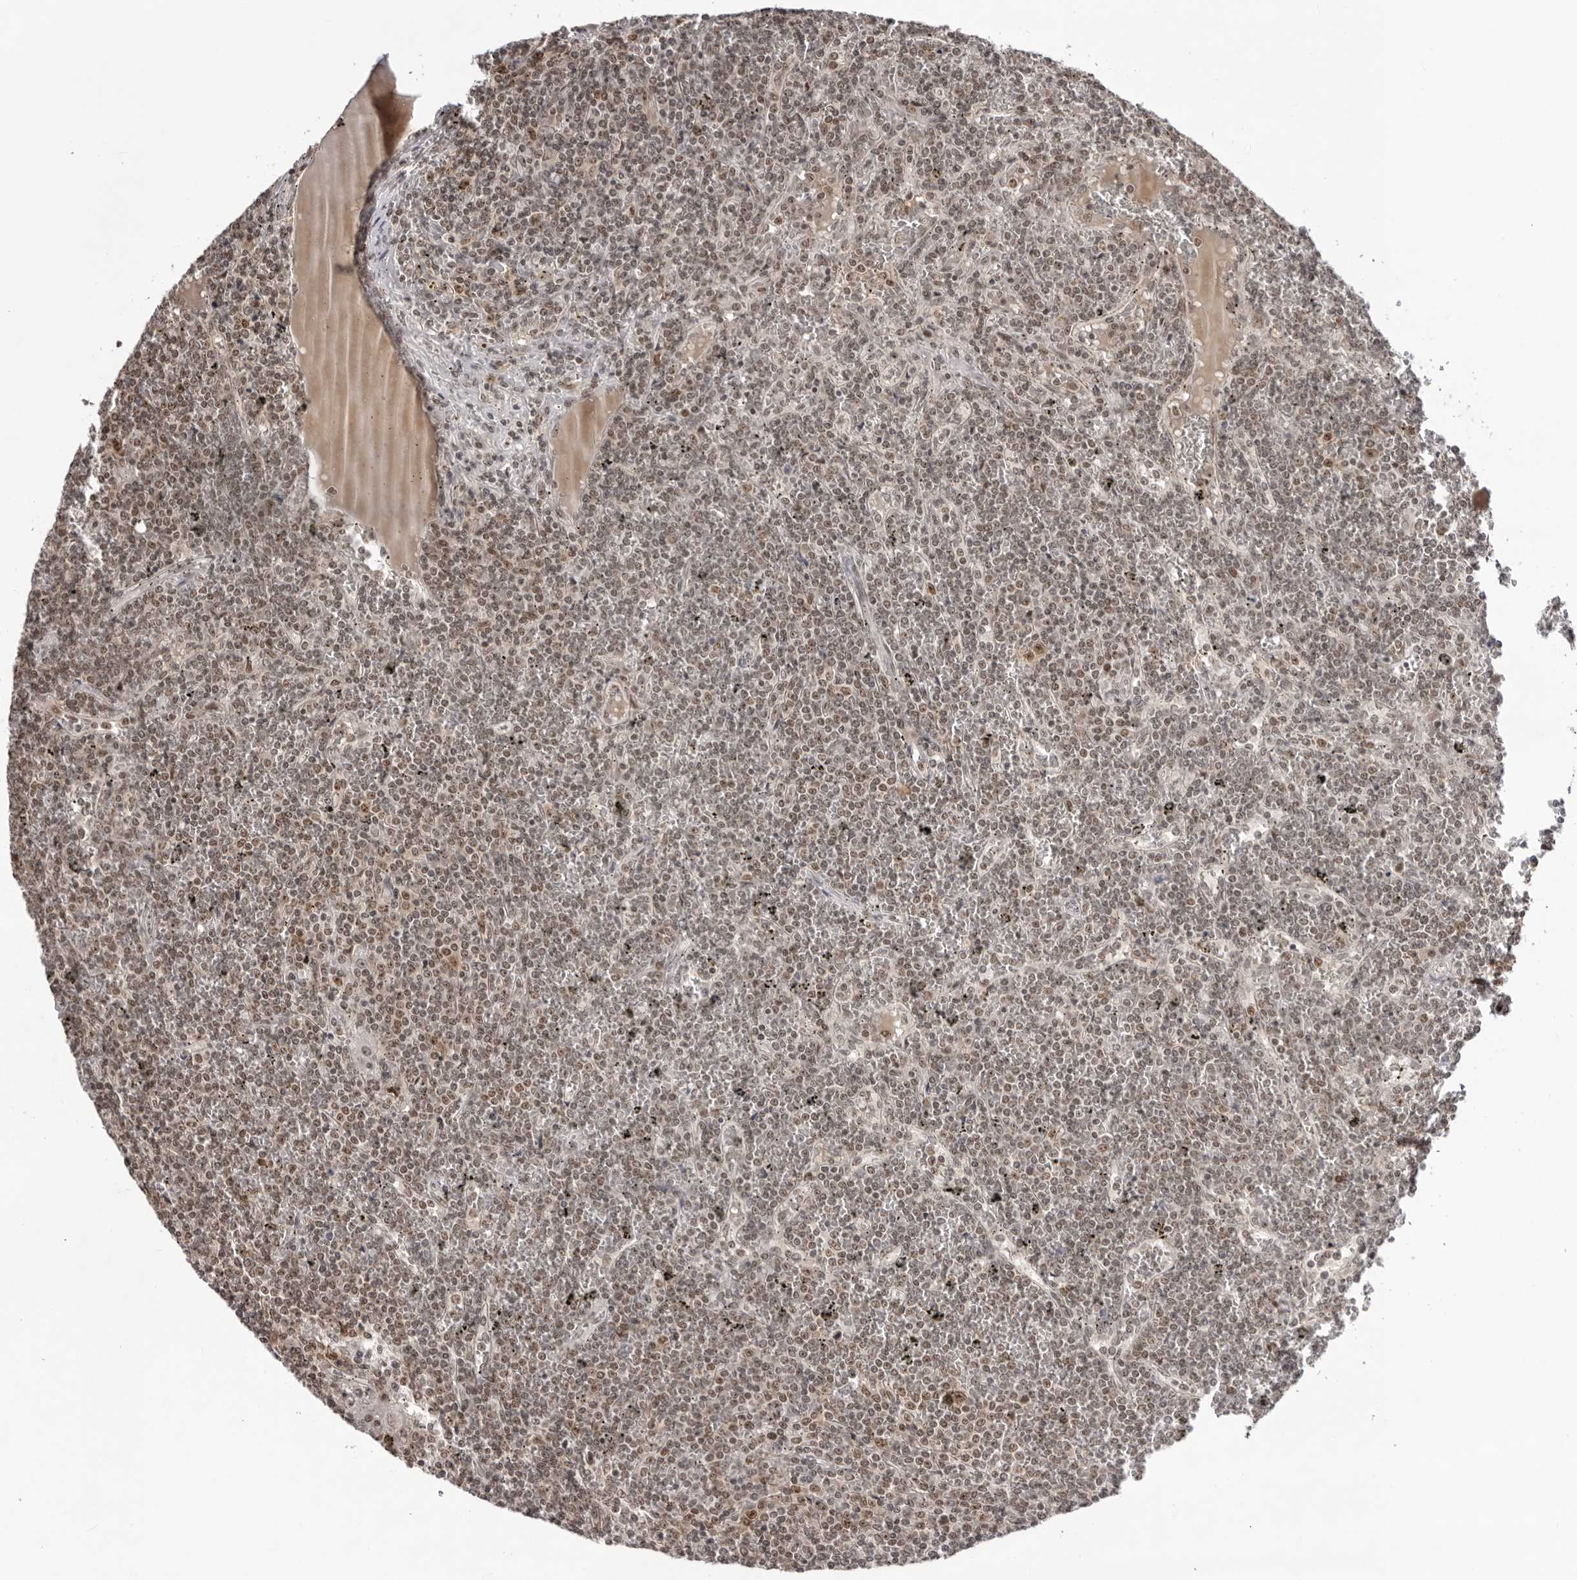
{"staining": {"intensity": "weak", "quantity": "25%-75%", "location": "nuclear"}, "tissue": "lymphoma", "cell_type": "Tumor cells", "image_type": "cancer", "snomed": [{"axis": "morphology", "description": "Malignant lymphoma, non-Hodgkin's type, Low grade"}, {"axis": "topography", "description": "Spleen"}], "caption": "Immunohistochemical staining of human lymphoma reveals low levels of weak nuclear protein expression in about 25%-75% of tumor cells.", "gene": "EXOSC10", "patient": {"sex": "female", "age": 19}}